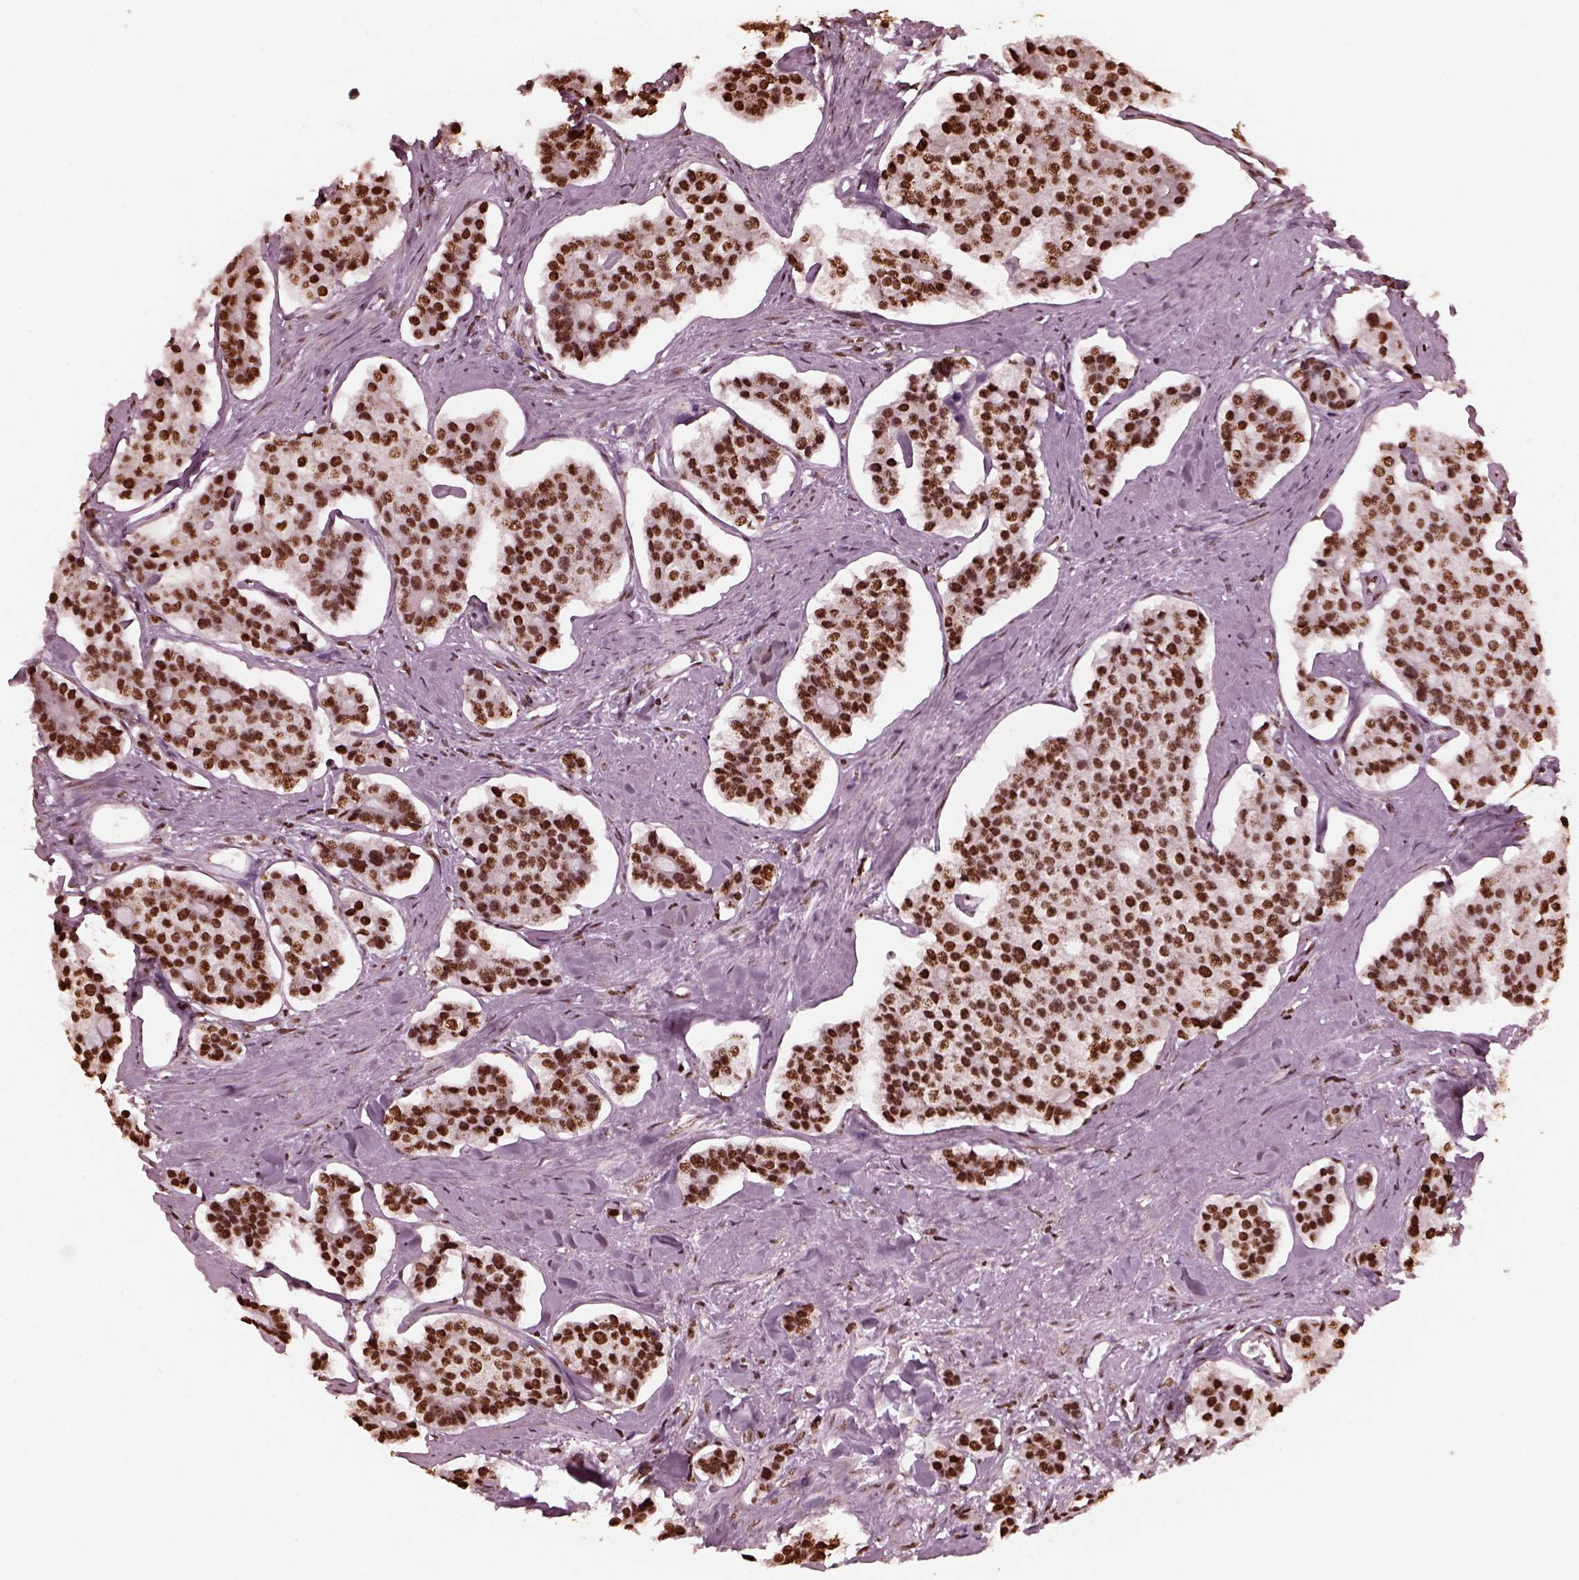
{"staining": {"intensity": "strong", "quantity": ">75%", "location": "nuclear"}, "tissue": "carcinoid", "cell_type": "Tumor cells", "image_type": "cancer", "snomed": [{"axis": "morphology", "description": "Carcinoid, malignant, NOS"}, {"axis": "topography", "description": "Small intestine"}], "caption": "Protein staining exhibits strong nuclear expression in approximately >75% of tumor cells in carcinoid. (DAB (3,3'-diaminobenzidine) IHC with brightfield microscopy, high magnification).", "gene": "NSD1", "patient": {"sex": "female", "age": 65}}